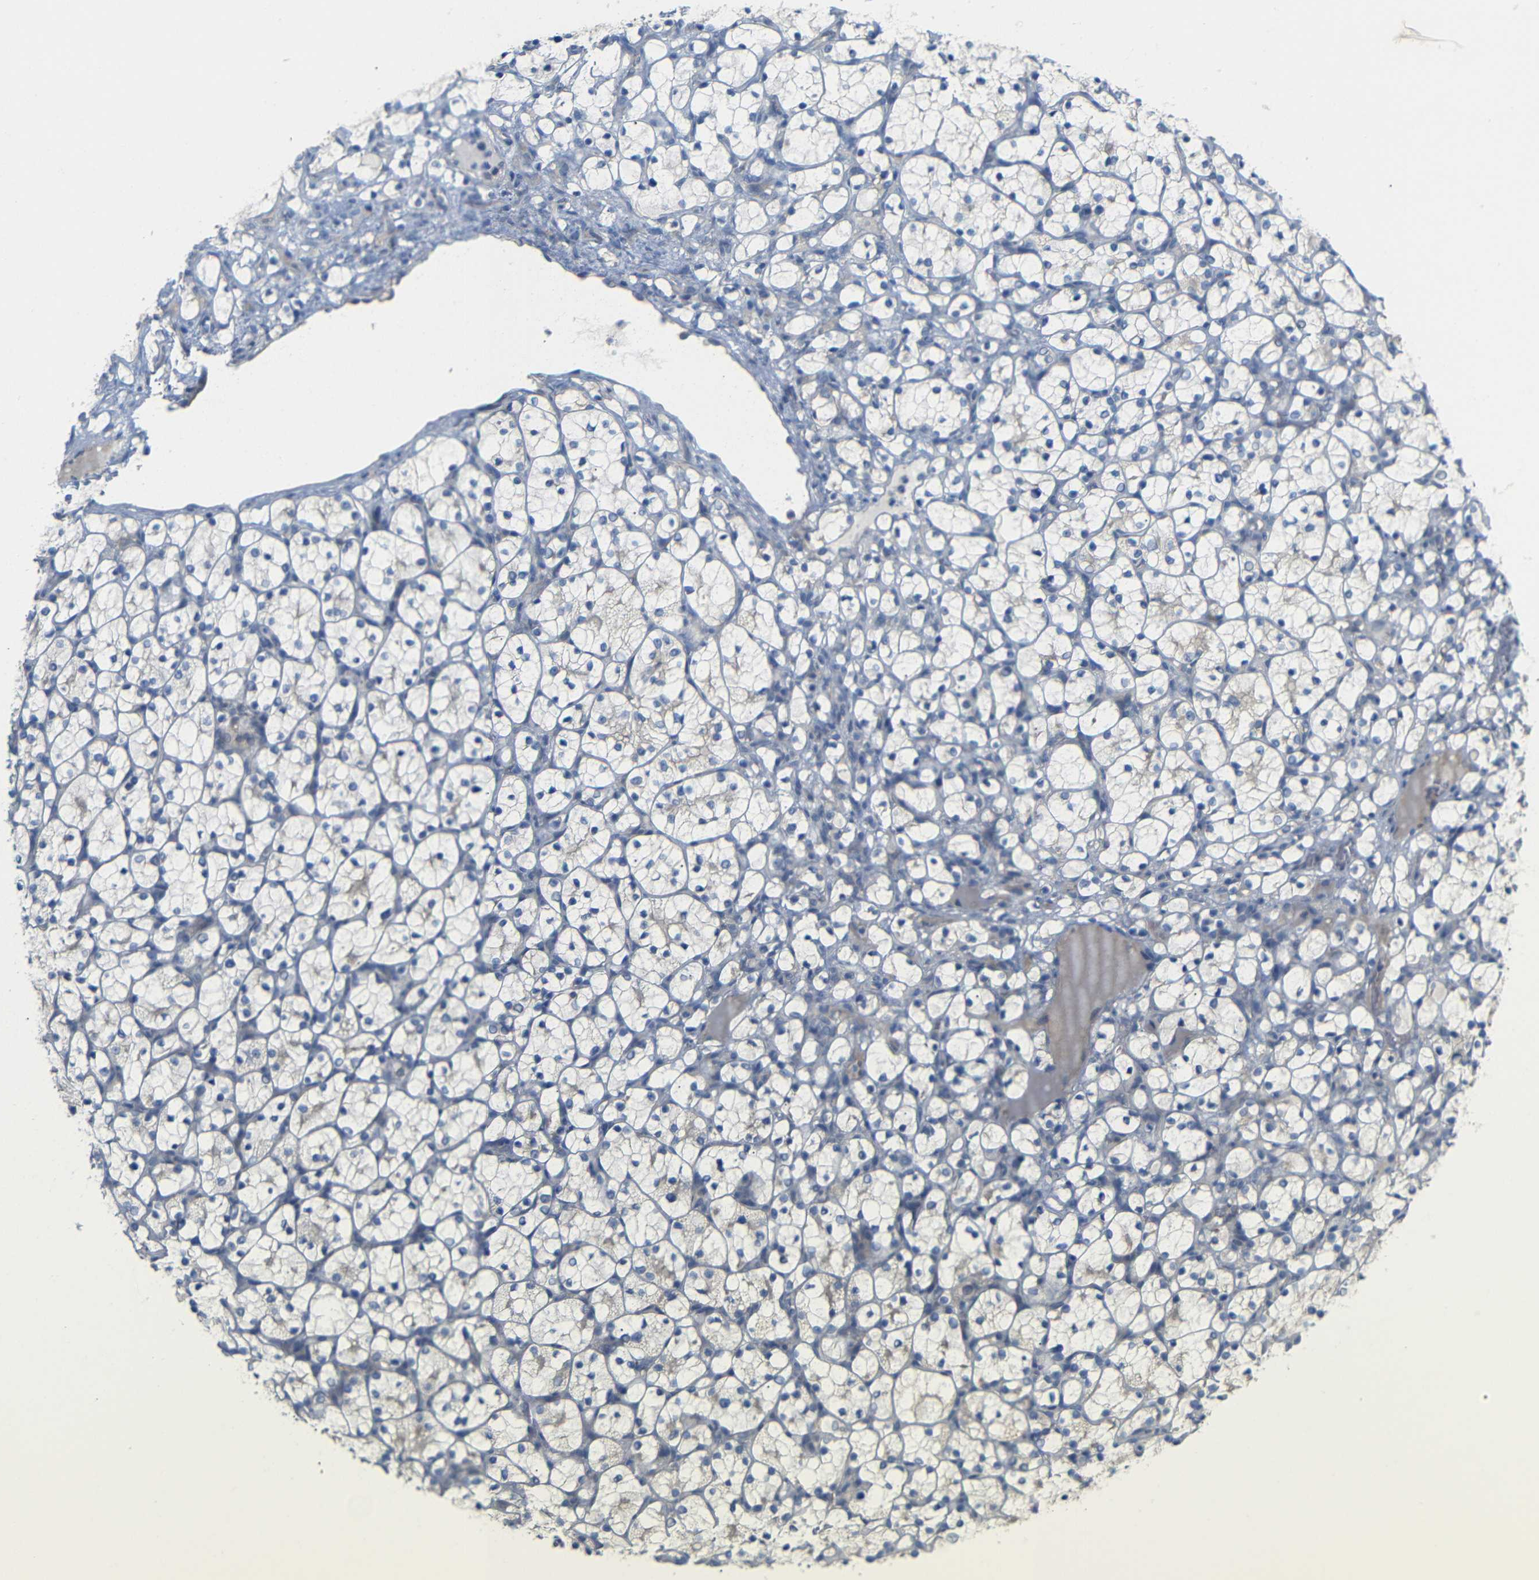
{"staining": {"intensity": "negative", "quantity": "none", "location": "none"}, "tissue": "renal cancer", "cell_type": "Tumor cells", "image_type": "cancer", "snomed": [{"axis": "morphology", "description": "Adenocarcinoma, NOS"}, {"axis": "topography", "description": "Kidney"}], "caption": "Histopathology image shows no protein staining in tumor cells of renal cancer tissue.", "gene": "TBC1D32", "patient": {"sex": "female", "age": 69}}